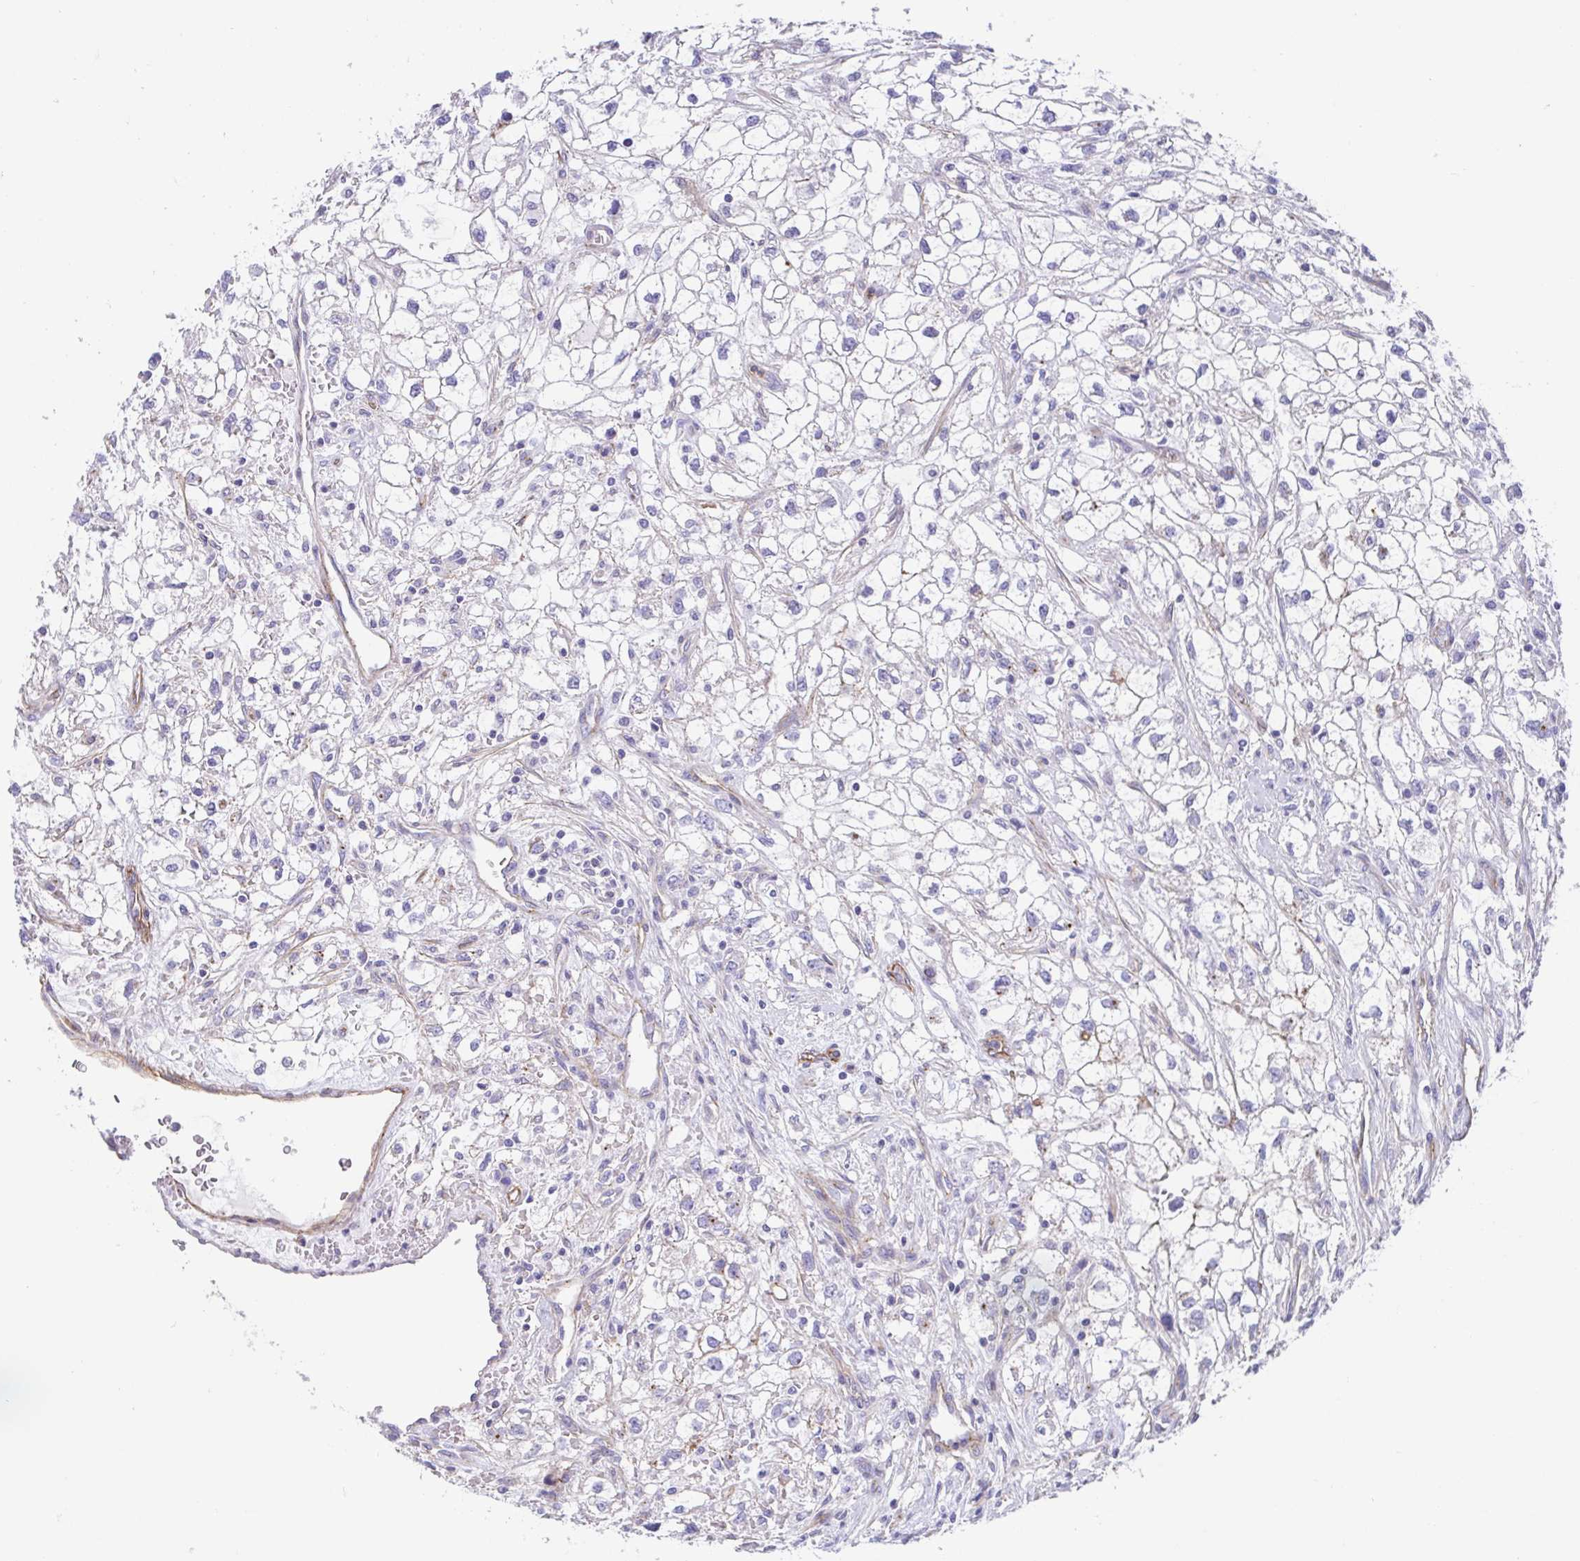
{"staining": {"intensity": "moderate", "quantity": "<25%", "location": "cytoplasmic/membranous"}, "tissue": "renal cancer", "cell_type": "Tumor cells", "image_type": "cancer", "snomed": [{"axis": "morphology", "description": "Adenocarcinoma, NOS"}, {"axis": "topography", "description": "Kidney"}], "caption": "Moderate cytoplasmic/membranous protein expression is appreciated in approximately <25% of tumor cells in adenocarcinoma (renal).", "gene": "TRAM2", "patient": {"sex": "male", "age": 59}}